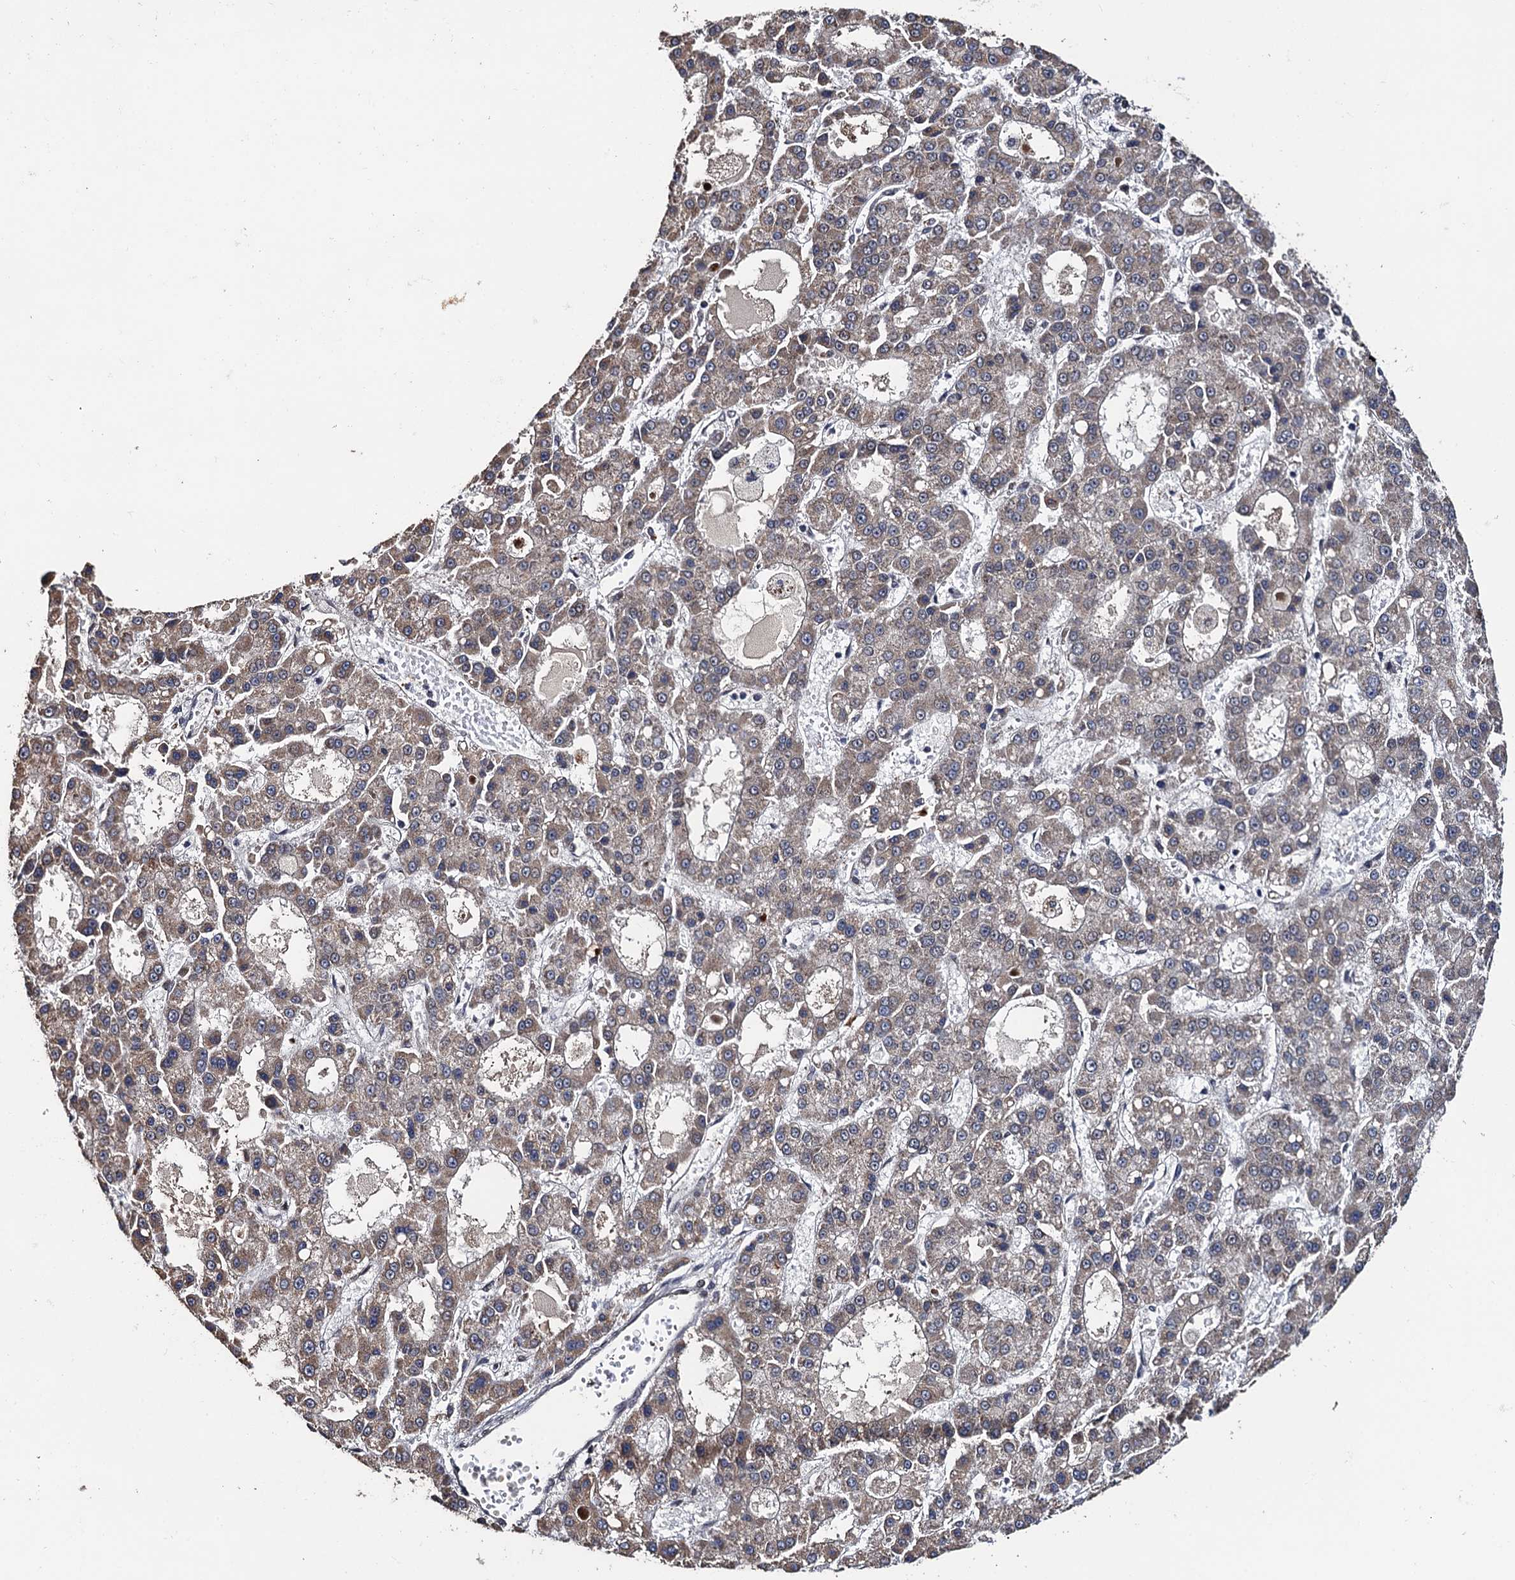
{"staining": {"intensity": "weak", "quantity": "25%-75%", "location": "cytoplasmic/membranous"}, "tissue": "liver cancer", "cell_type": "Tumor cells", "image_type": "cancer", "snomed": [{"axis": "morphology", "description": "Carcinoma, Hepatocellular, NOS"}, {"axis": "topography", "description": "Liver"}], "caption": "Immunohistochemistry (IHC) (DAB) staining of liver cancer (hepatocellular carcinoma) exhibits weak cytoplasmic/membranous protein positivity in approximately 25%-75% of tumor cells.", "gene": "LRRC63", "patient": {"sex": "male", "age": 70}}